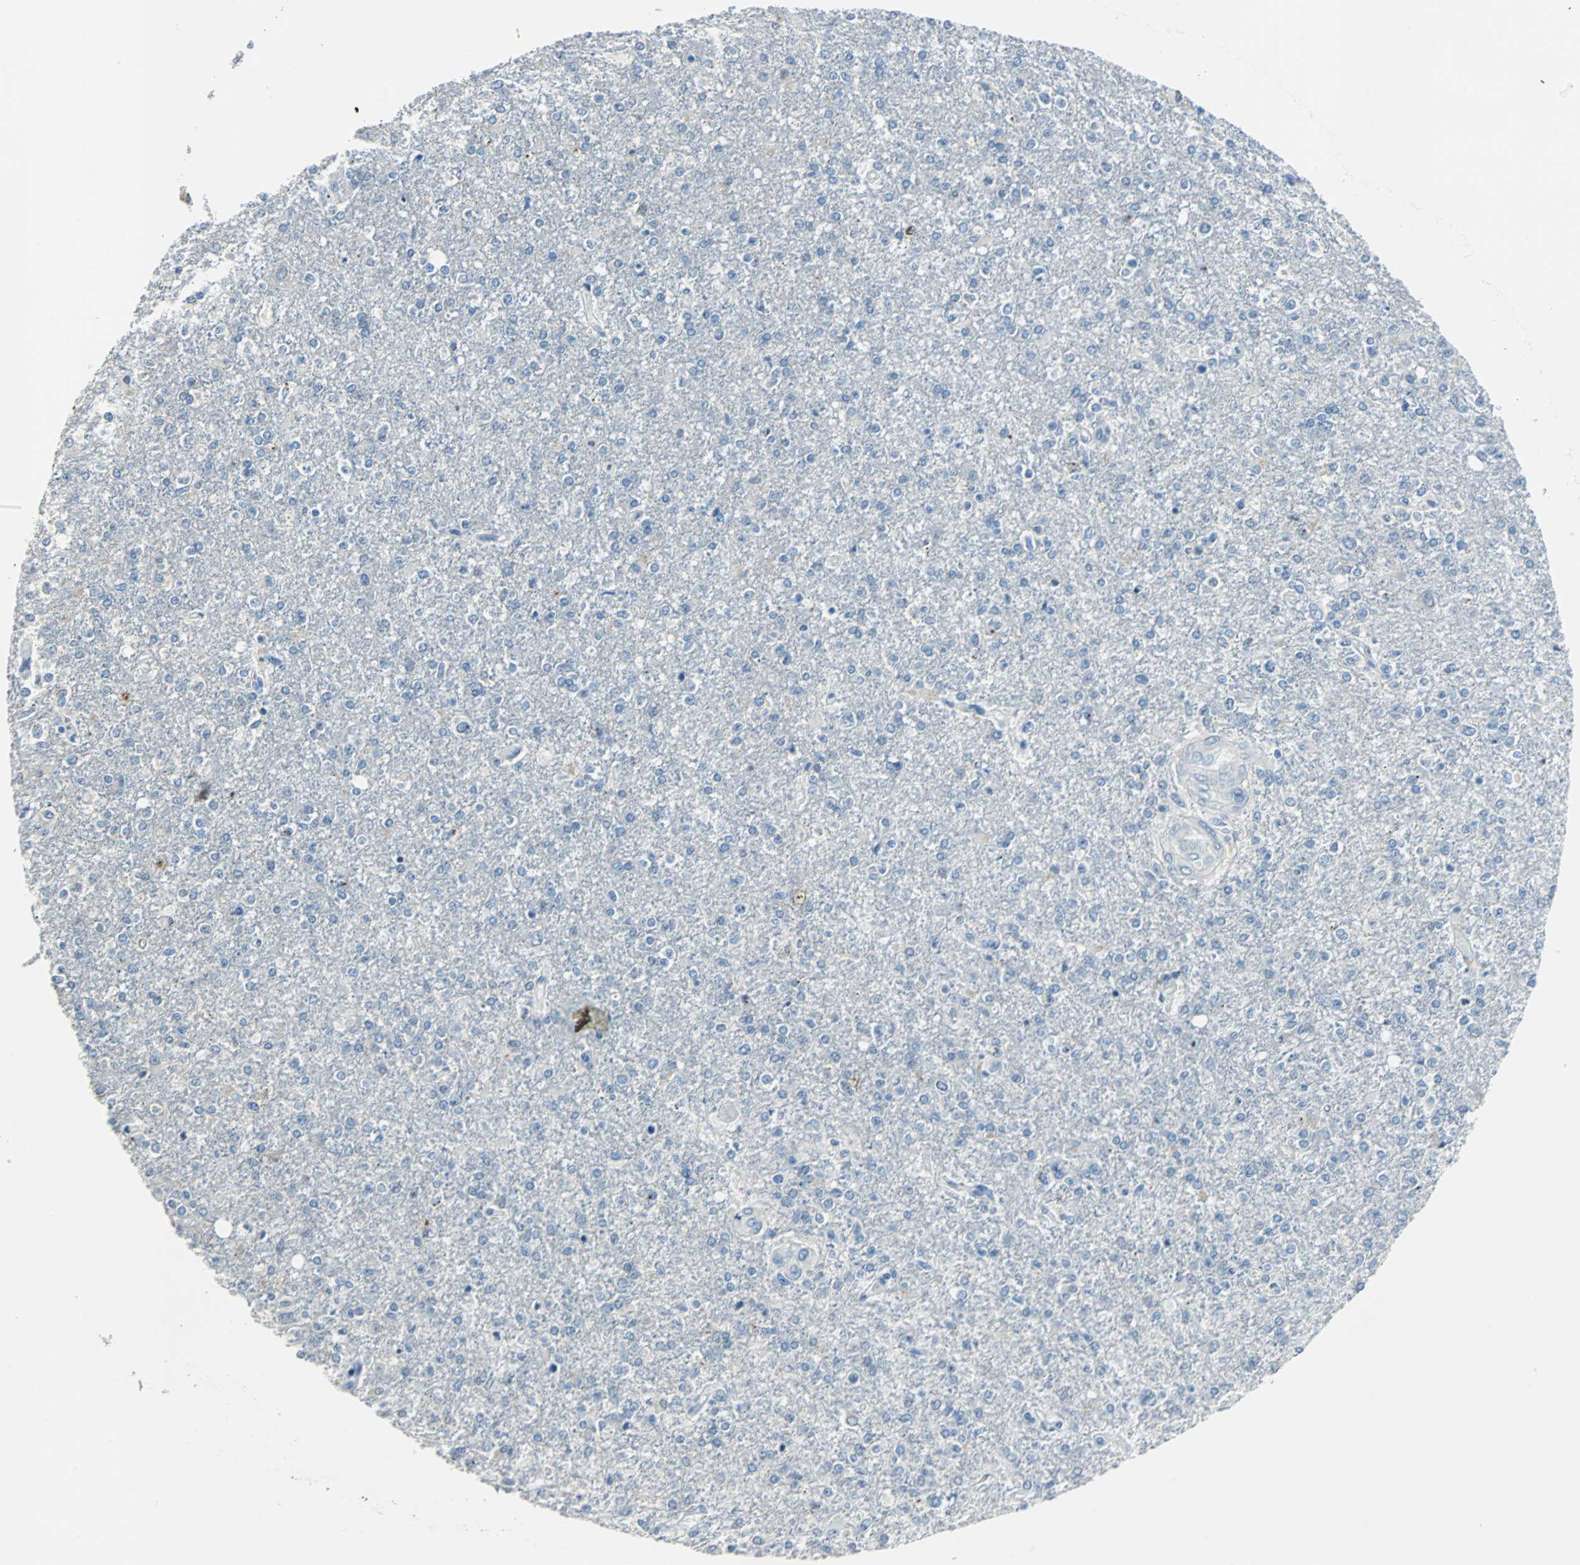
{"staining": {"intensity": "negative", "quantity": "none", "location": "none"}, "tissue": "glioma", "cell_type": "Tumor cells", "image_type": "cancer", "snomed": [{"axis": "morphology", "description": "Glioma, malignant, High grade"}, {"axis": "topography", "description": "Cerebral cortex"}], "caption": "Immunohistochemical staining of human glioma exhibits no significant staining in tumor cells.", "gene": "MUC7", "patient": {"sex": "male", "age": 76}}